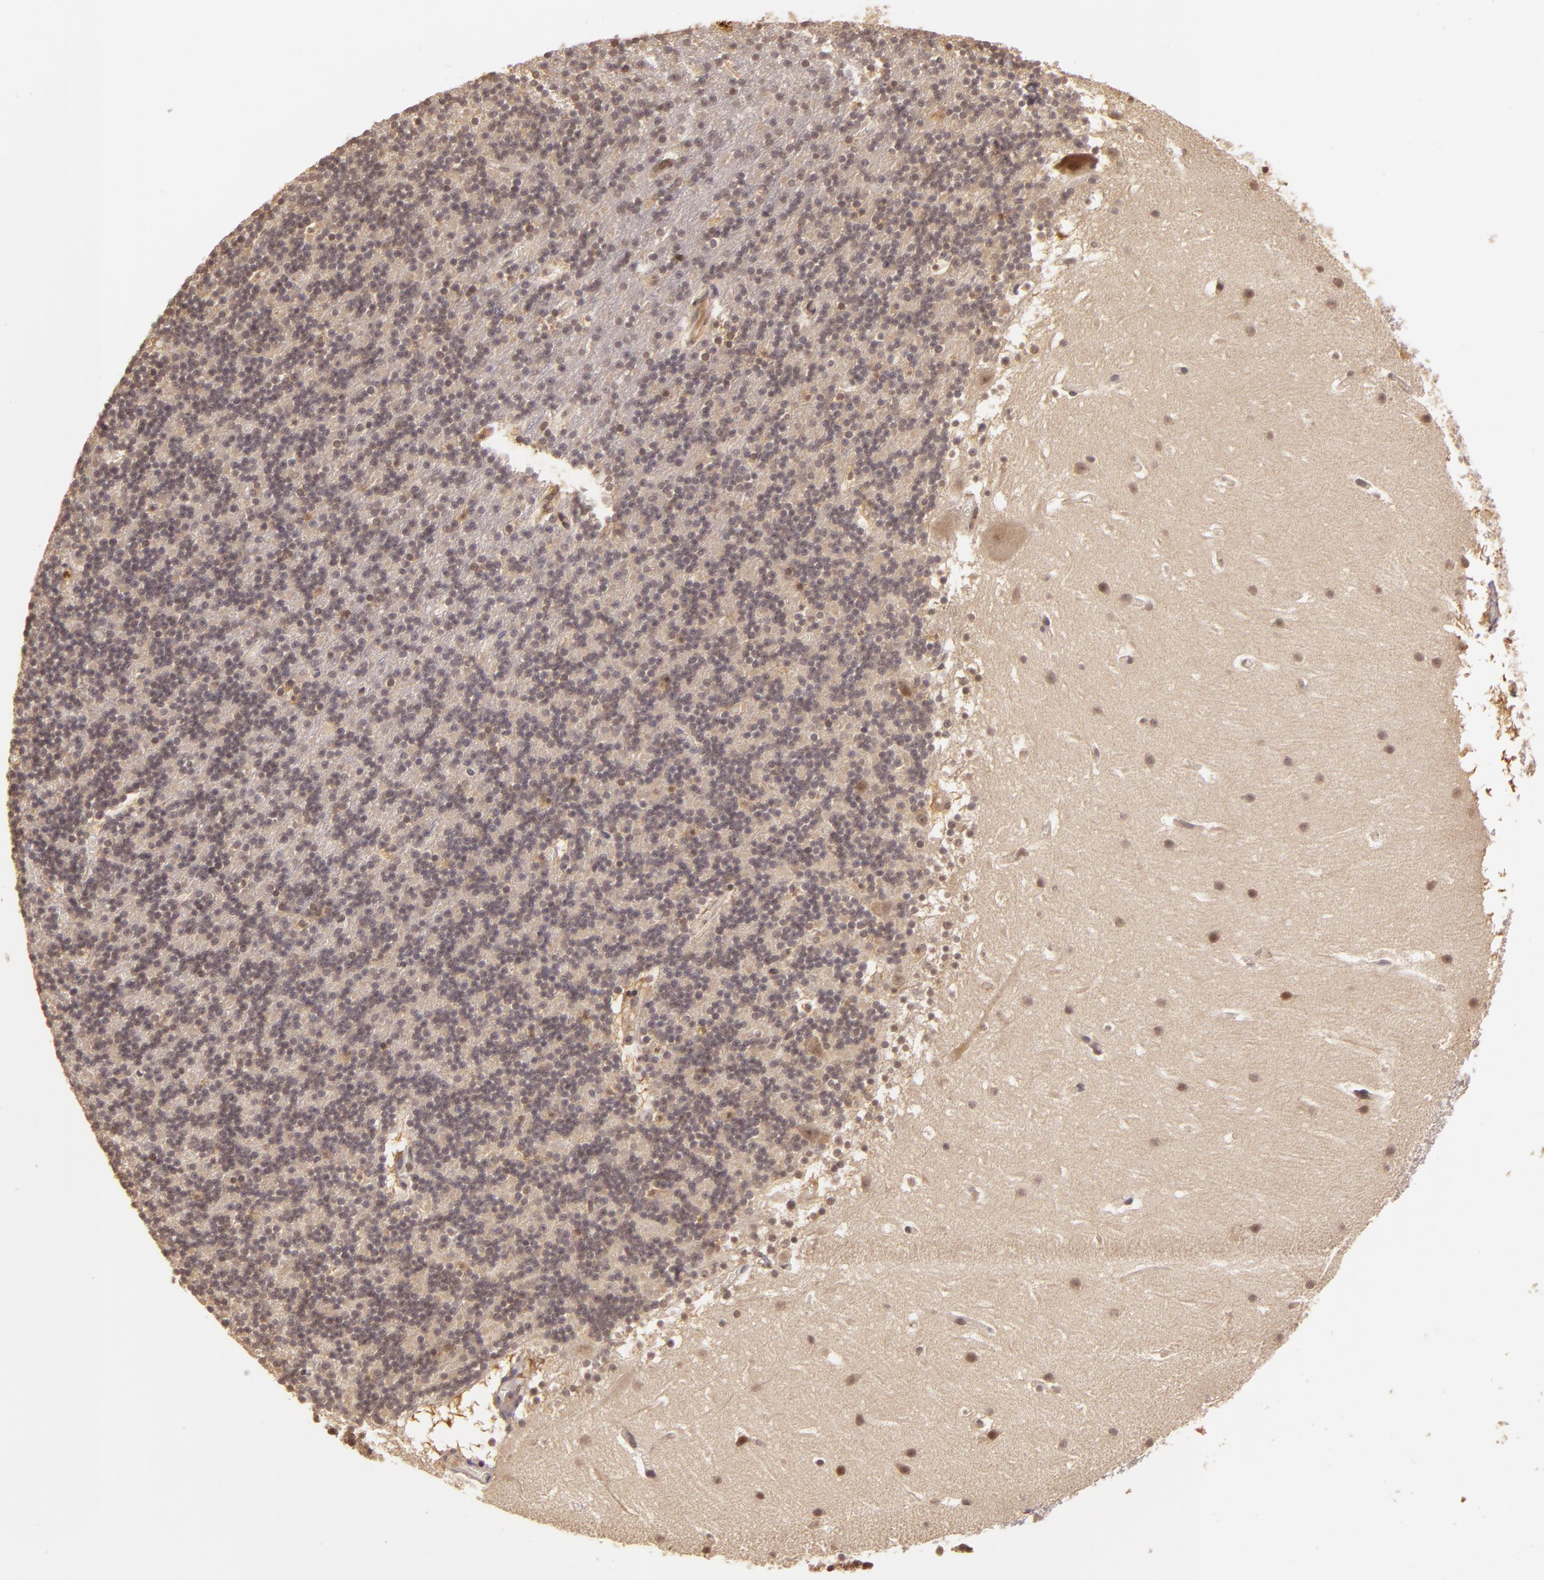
{"staining": {"intensity": "negative", "quantity": "none", "location": "none"}, "tissue": "cerebellum", "cell_type": "Cells in granular layer", "image_type": "normal", "snomed": [{"axis": "morphology", "description": "Normal tissue, NOS"}, {"axis": "topography", "description": "Cerebellum"}], "caption": "Immunohistochemistry (IHC) of normal cerebellum reveals no positivity in cells in granular layer. (IHC, brightfield microscopy, high magnification).", "gene": "TXNRD2", "patient": {"sex": "male", "age": 45}}